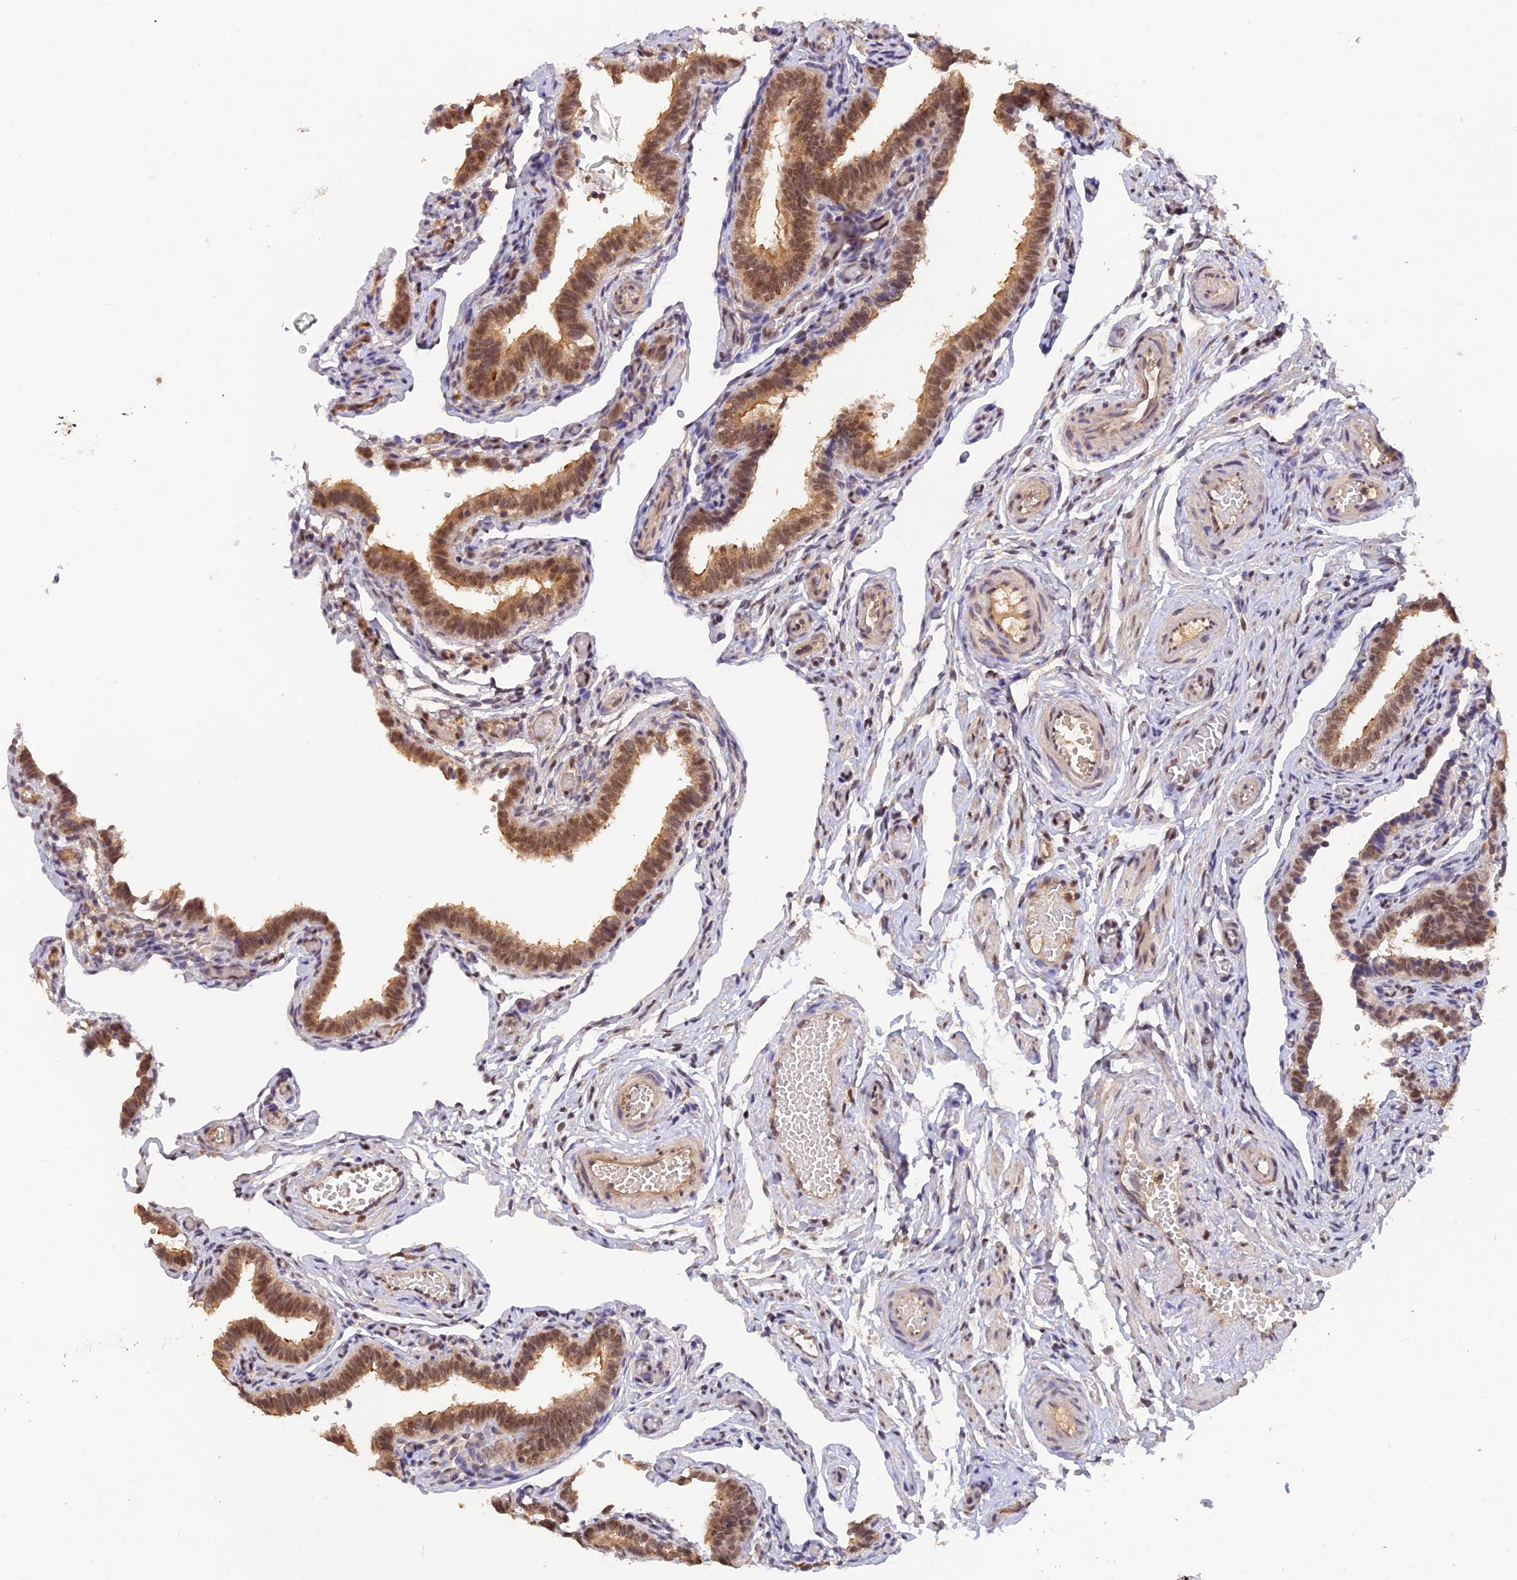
{"staining": {"intensity": "moderate", "quantity": ">75%", "location": "cytoplasmic/membranous,nuclear"}, "tissue": "fallopian tube", "cell_type": "Glandular cells", "image_type": "normal", "snomed": [{"axis": "morphology", "description": "Normal tissue, NOS"}, {"axis": "topography", "description": "Fallopian tube"}], "caption": "A micrograph of fallopian tube stained for a protein displays moderate cytoplasmic/membranous,nuclear brown staining in glandular cells. Ihc stains the protein of interest in brown and the nuclei are stained blue.", "gene": "ZNF436", "patient": {"sex": "female", "age": 36}}